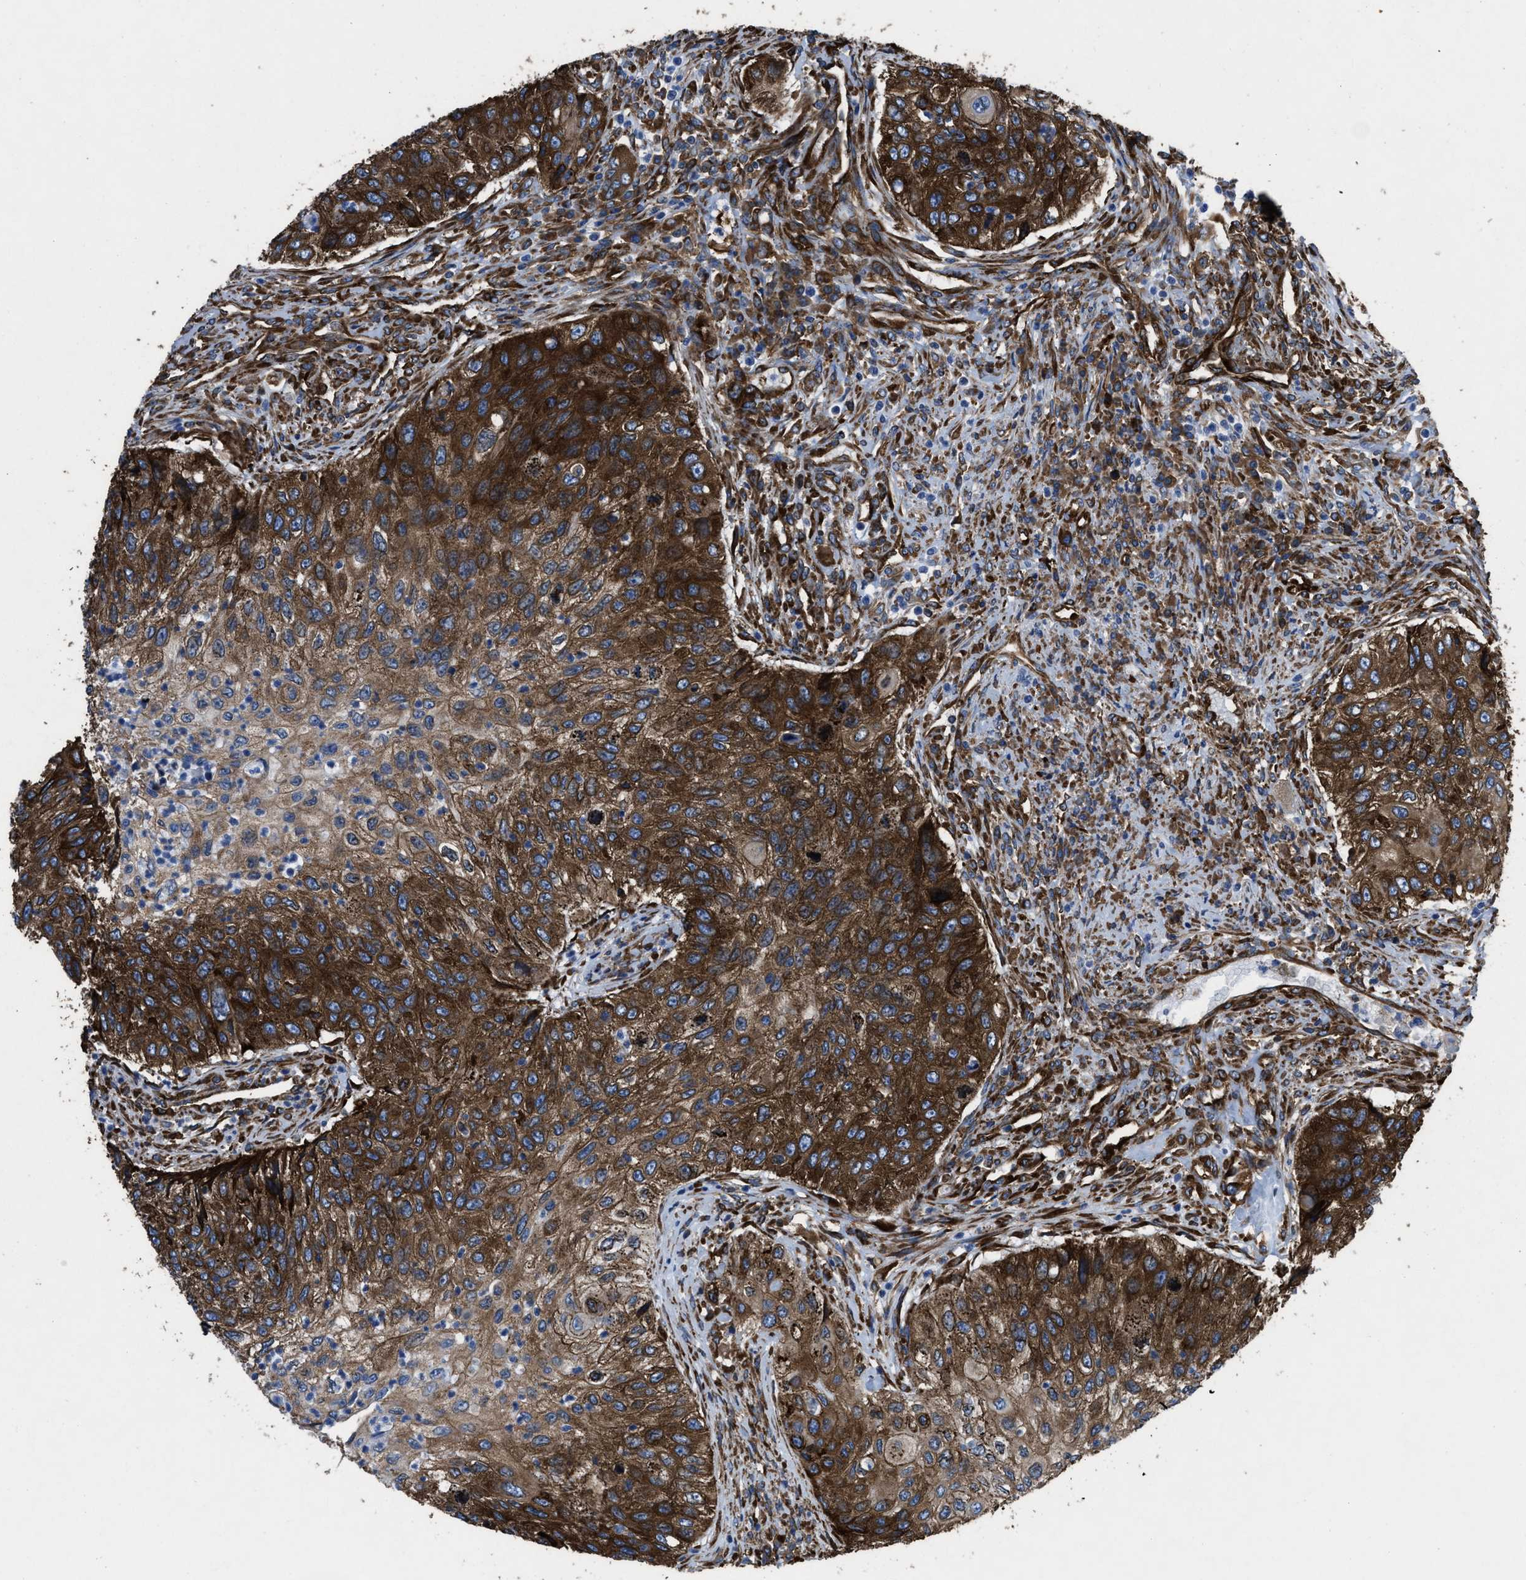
{"staining": {"intensity": "strong", "quantity": ">75%", "location": "cytoplasmic/membranous"}, "tissue": "urothelial cancer", "cell_type": "Tumor cells", "image_type": "cancer", "snomed": [{"axis": "morphology", "description": "Urothelial carcinoma, High grade"}, {"axis": "topography", "description": "Urinary bladder"}], "caption": "The image reveals a brown stain indicating the presence of a protein in the cytoplasmic/membranous of tumor cells in urothelial carcinoma (high-grade). (brown staining indicates protein expression, while blue staining denotes nuclei).", "gene": "CAPRIN1", "patient": {"sex": "female", "age": 60}}